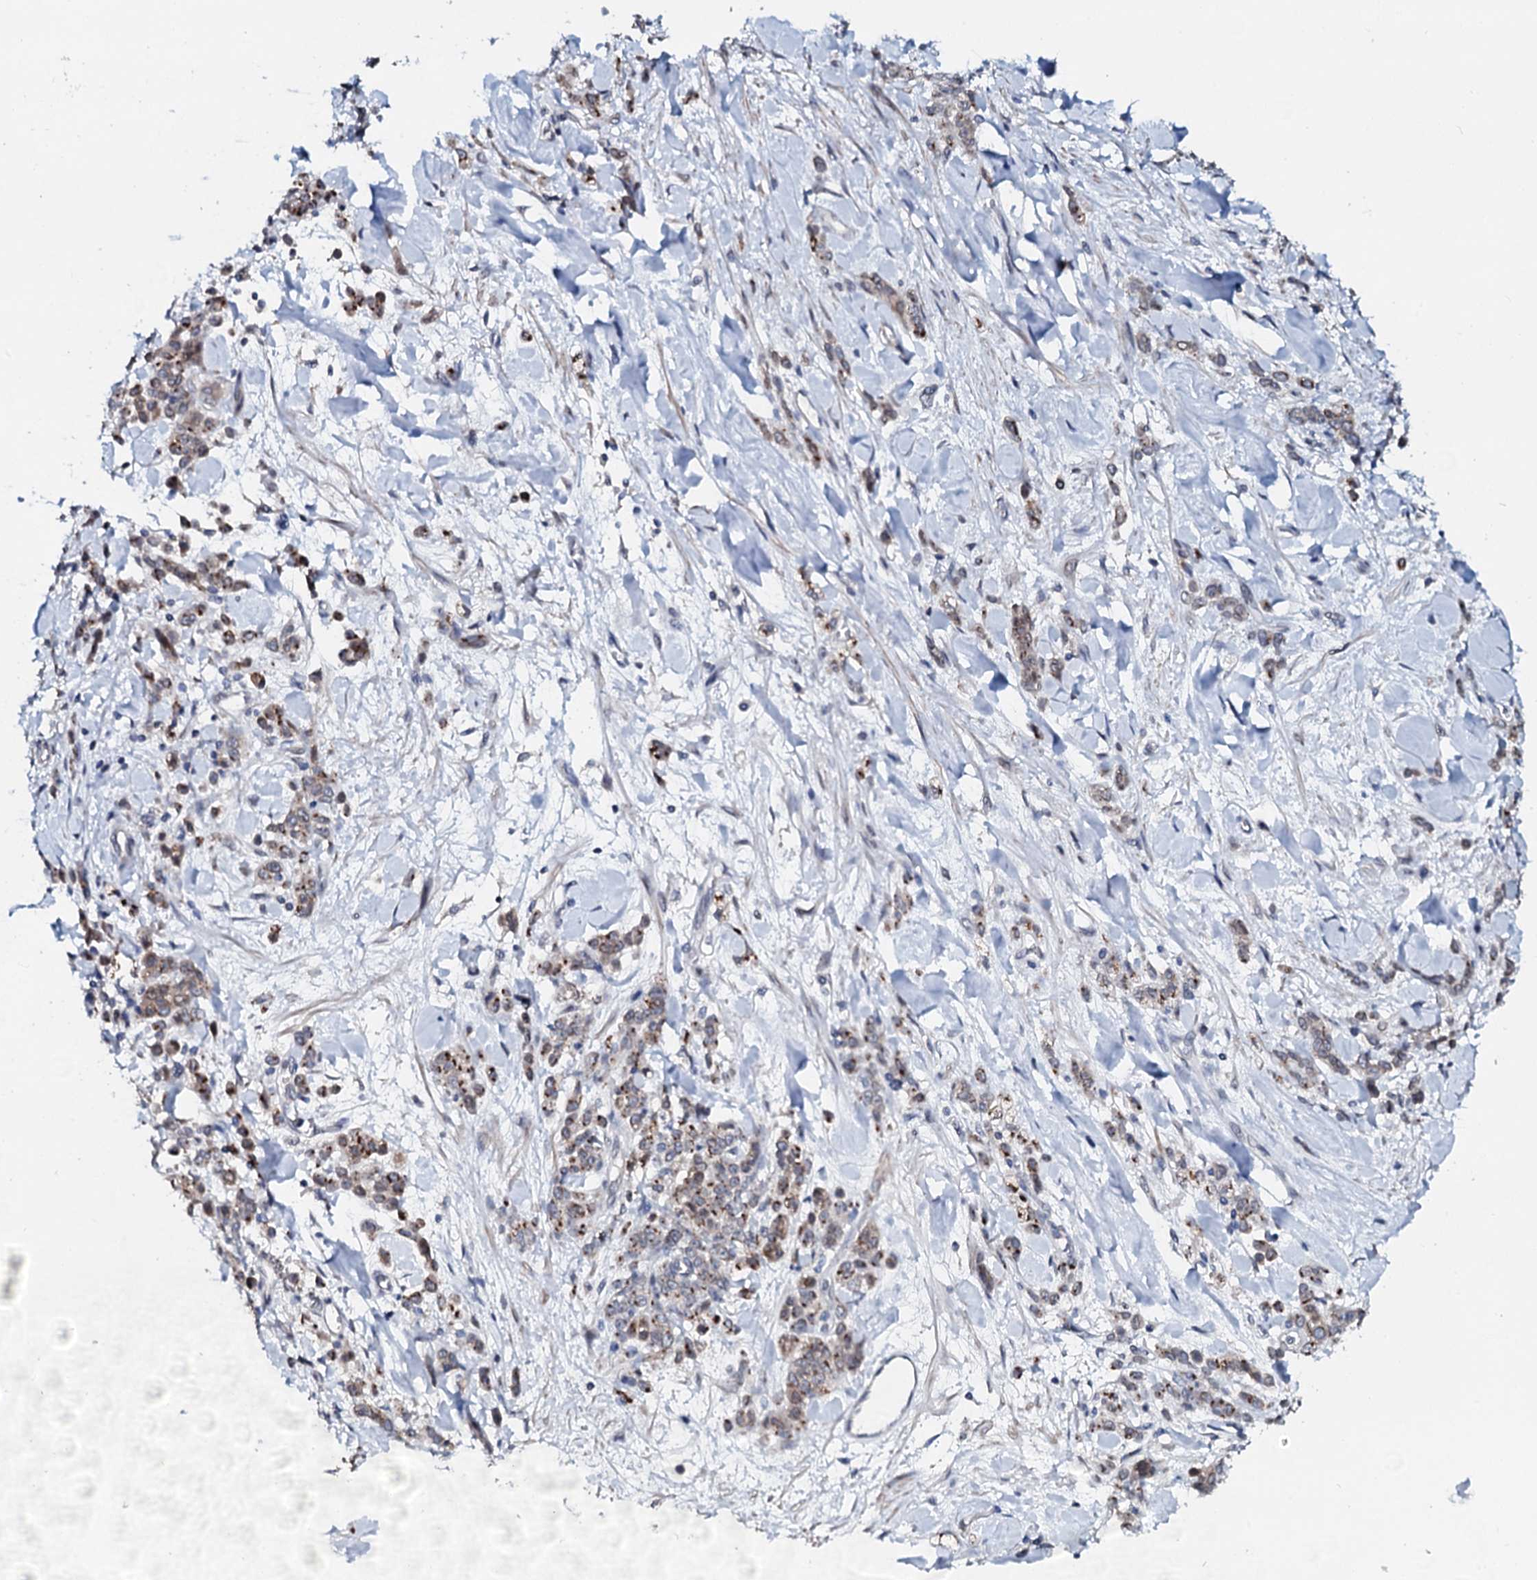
{"staining": {"intensity": "strong", "quantity": "25%-75%", "location": "cytoplasmic/membranous"}, "tissue": "stomach cancer", "cell_type": "Tumor cells", "image_type": "cancer", "snomed": [{"axis": "morphology", "description": "Normal tissue, NOS"}, {"axis": "morphology", "description": "Adenocarcinoma, NOS"}, {"axis": "topography", "description": "Stomach"}], "caption": "Immunohistochemical staining of human adenocarcinoma (stomach) displays high levels of strong cytoplasmic/membranous staining in approximately 25%-75% of tumor cells.", "gene": "SNTA1", "patient": {"sex": "male", "age": 82}}